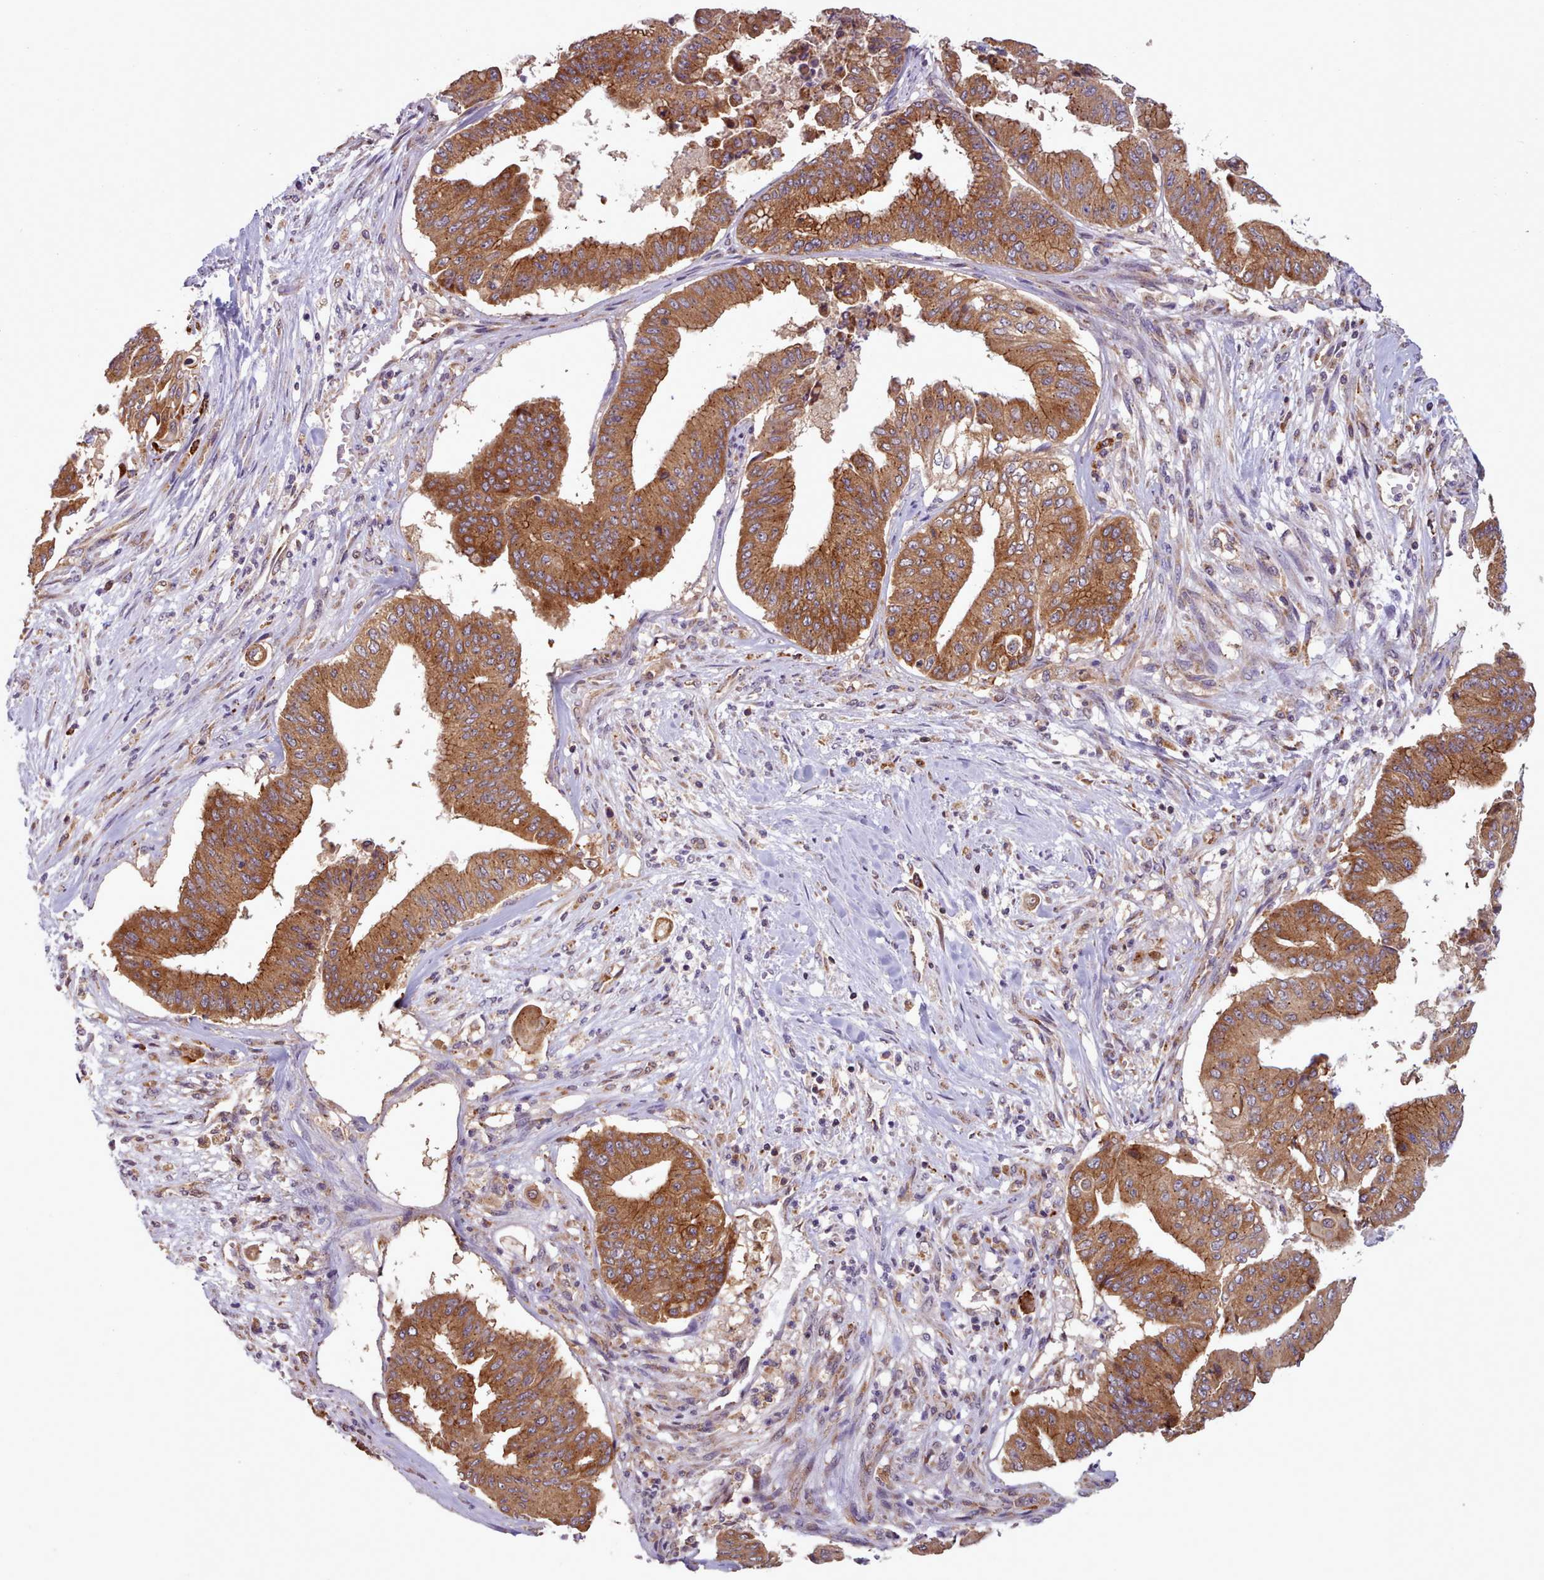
{"staining": {"intensity": "strong", "quantity": ">75%", "location": "cytoplasmic/membranous"}, "tissue": "pancreatic cancer", "cell_type": "Tumor cells", "image_type": "cancer", "snomed": [{"axis": "morphology", "description": "Adenocarcinoma, NOS"}, {"axis": "topography", "description": "Pancreas"}], "caption": "The histopathology image shows a brown stain indicating the presence of a protein in the cytoplasmic/membranous of tumor cells in pancreatic cancer (adenocarcinoma).", "gene": "CRYBG1", "patient": {"sex": "female", "age": 77}}